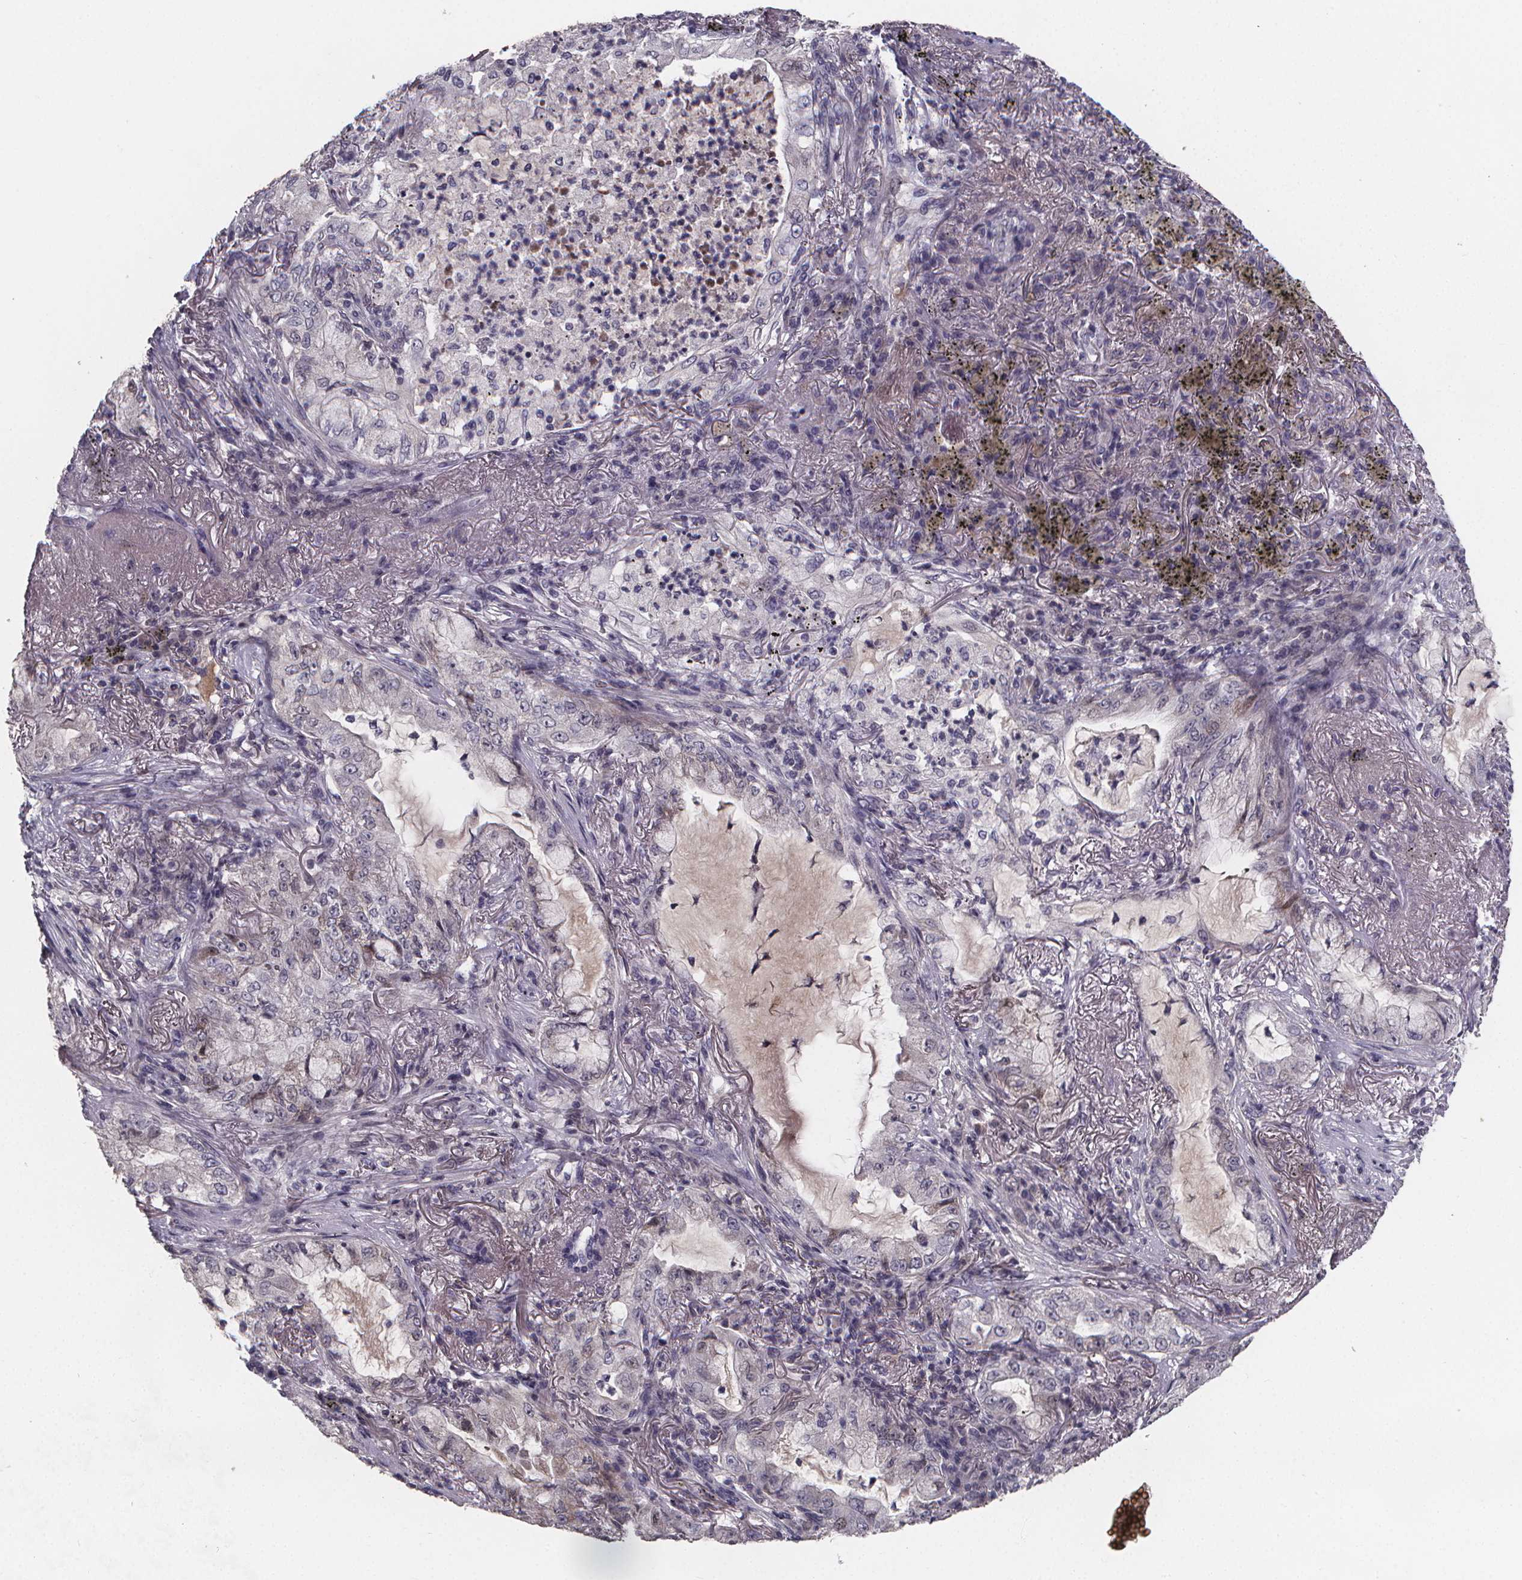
{"staining": {"intensity": "negative", "quantity": "none", "location": "none"}, "tissue": "lung cancer", "cell_type": "Tumor cells", "image_type": "cancer", "snomed": [{"axis": "morphology", "description": "Adenocarcinoma, NOS"}, {"axis": "topography", "description": "Lung"}], "caption": "This is an immunohistochemistry photomicrograph of human adenocarcinoma (lung). There is no expression in tumor cells.", "gene": "AGT", "patient": {"sex": "female", "age": 73}}